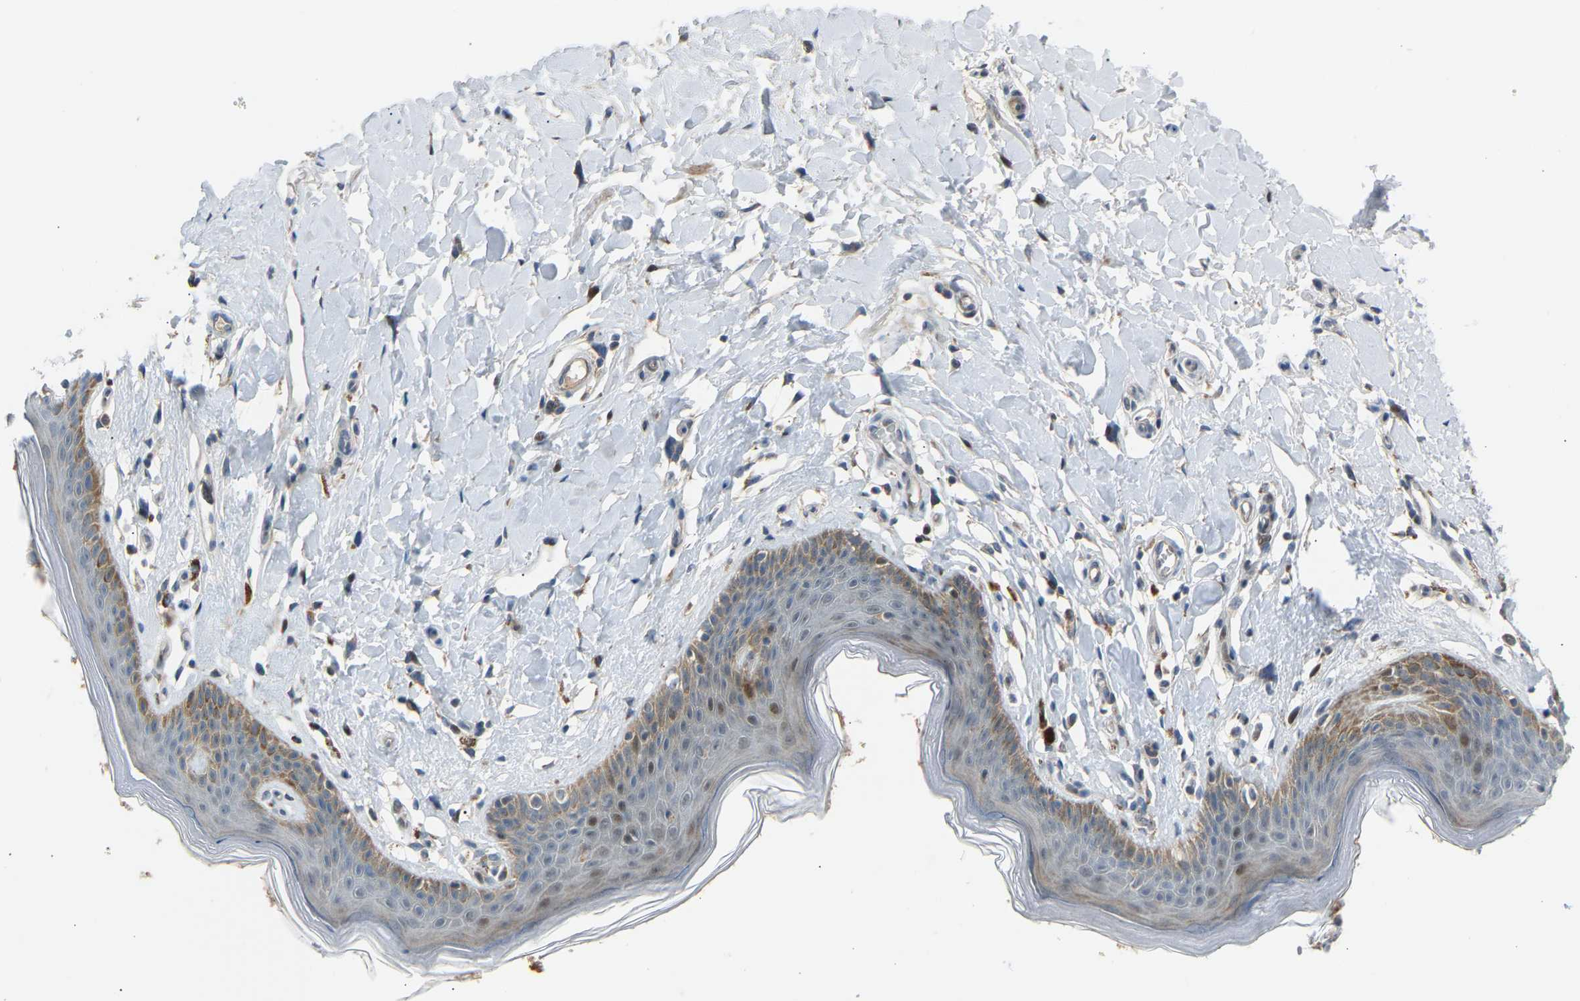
{"staining": {"intensity": "moderate", "quantity": "<25%", "location": "cytoplasmic/membranous,nuclear"}, "tissue": "skin", "cell_type": "Epidermal cells", "image_type": "normal", "snomed": [{"axis": "morphology", "description": "Normal tissue, NOS"}, {"axis": "topography", "description": "Vulva"}], "caption": "The histopathology image shows a brown stain indicating the presence of a protein in the cytoplasmic/membranous,nuclear of epidermal cells in skin. The staining was performed using DAB (3,3'-diaminobenzidine), with brown indicating positive protein expression. Nuclei are stained blue with hematoxylin.", "gene": "VPS41", "patient": {"sex": "female", "age": 66}}